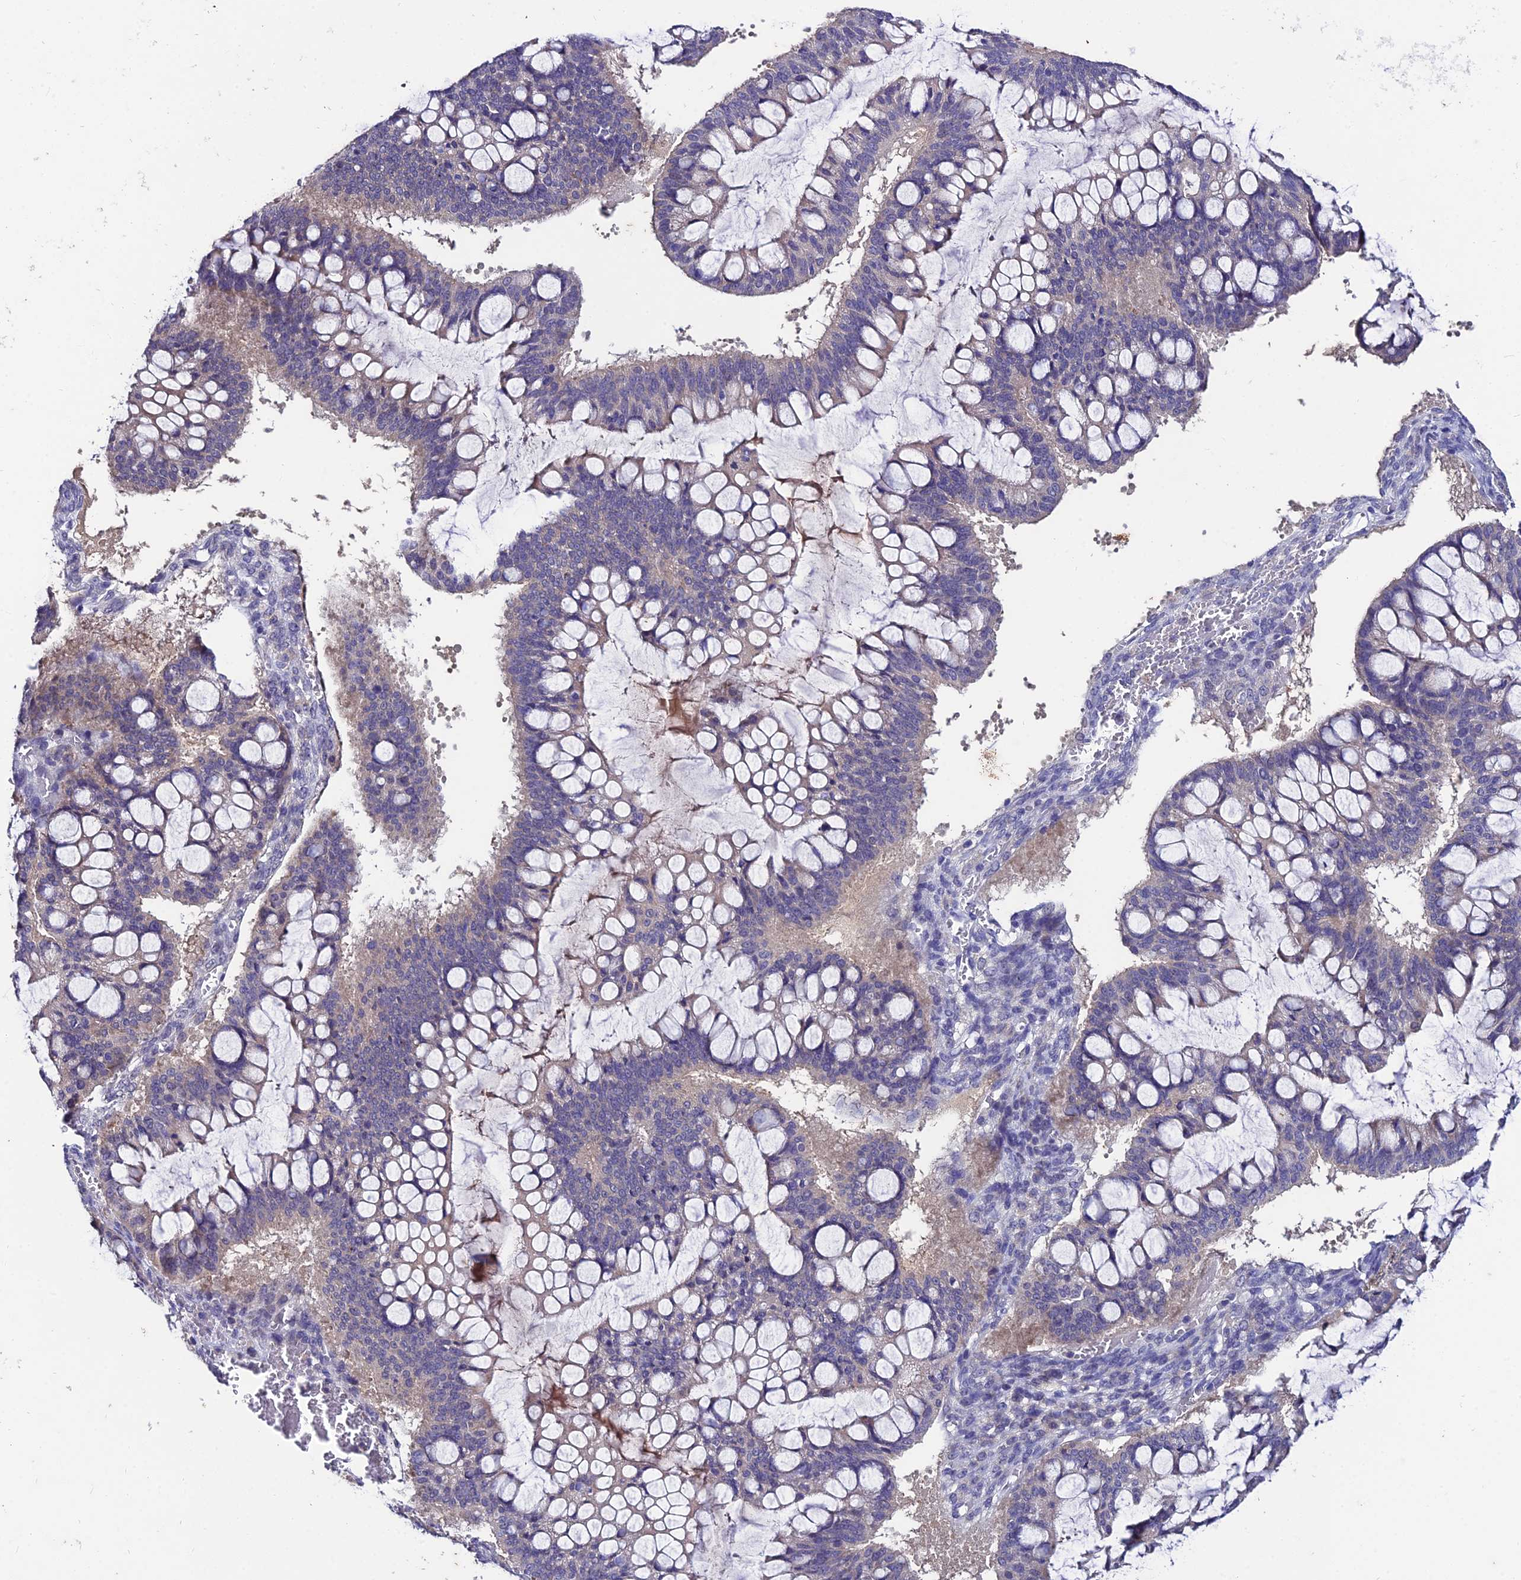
{"staining": {"intensity": "weak", "quantity": "25%-75%", "location": "cytoplasmic/membranous"}, "tissue": "ovarian cancer", "cell_type": "Tumor cells", "image_type": "cancer", "snomed": [{"axis": "morphology", "description": "Cystadenocarcinoma, mucinous, NOS"}, {"axis": "topography", "description": "Ovary"}], "caption": "A brown stain highlights weak cytoplasmic/membranous staining of a protein in human ovarian cancer tumor cells. (DAB (3,3'-diaminobenzidine) IHC with brightfield microscopy, high magnification).", "gene": "LGALS7", "patient": {"sex": "female", "age": 73}}